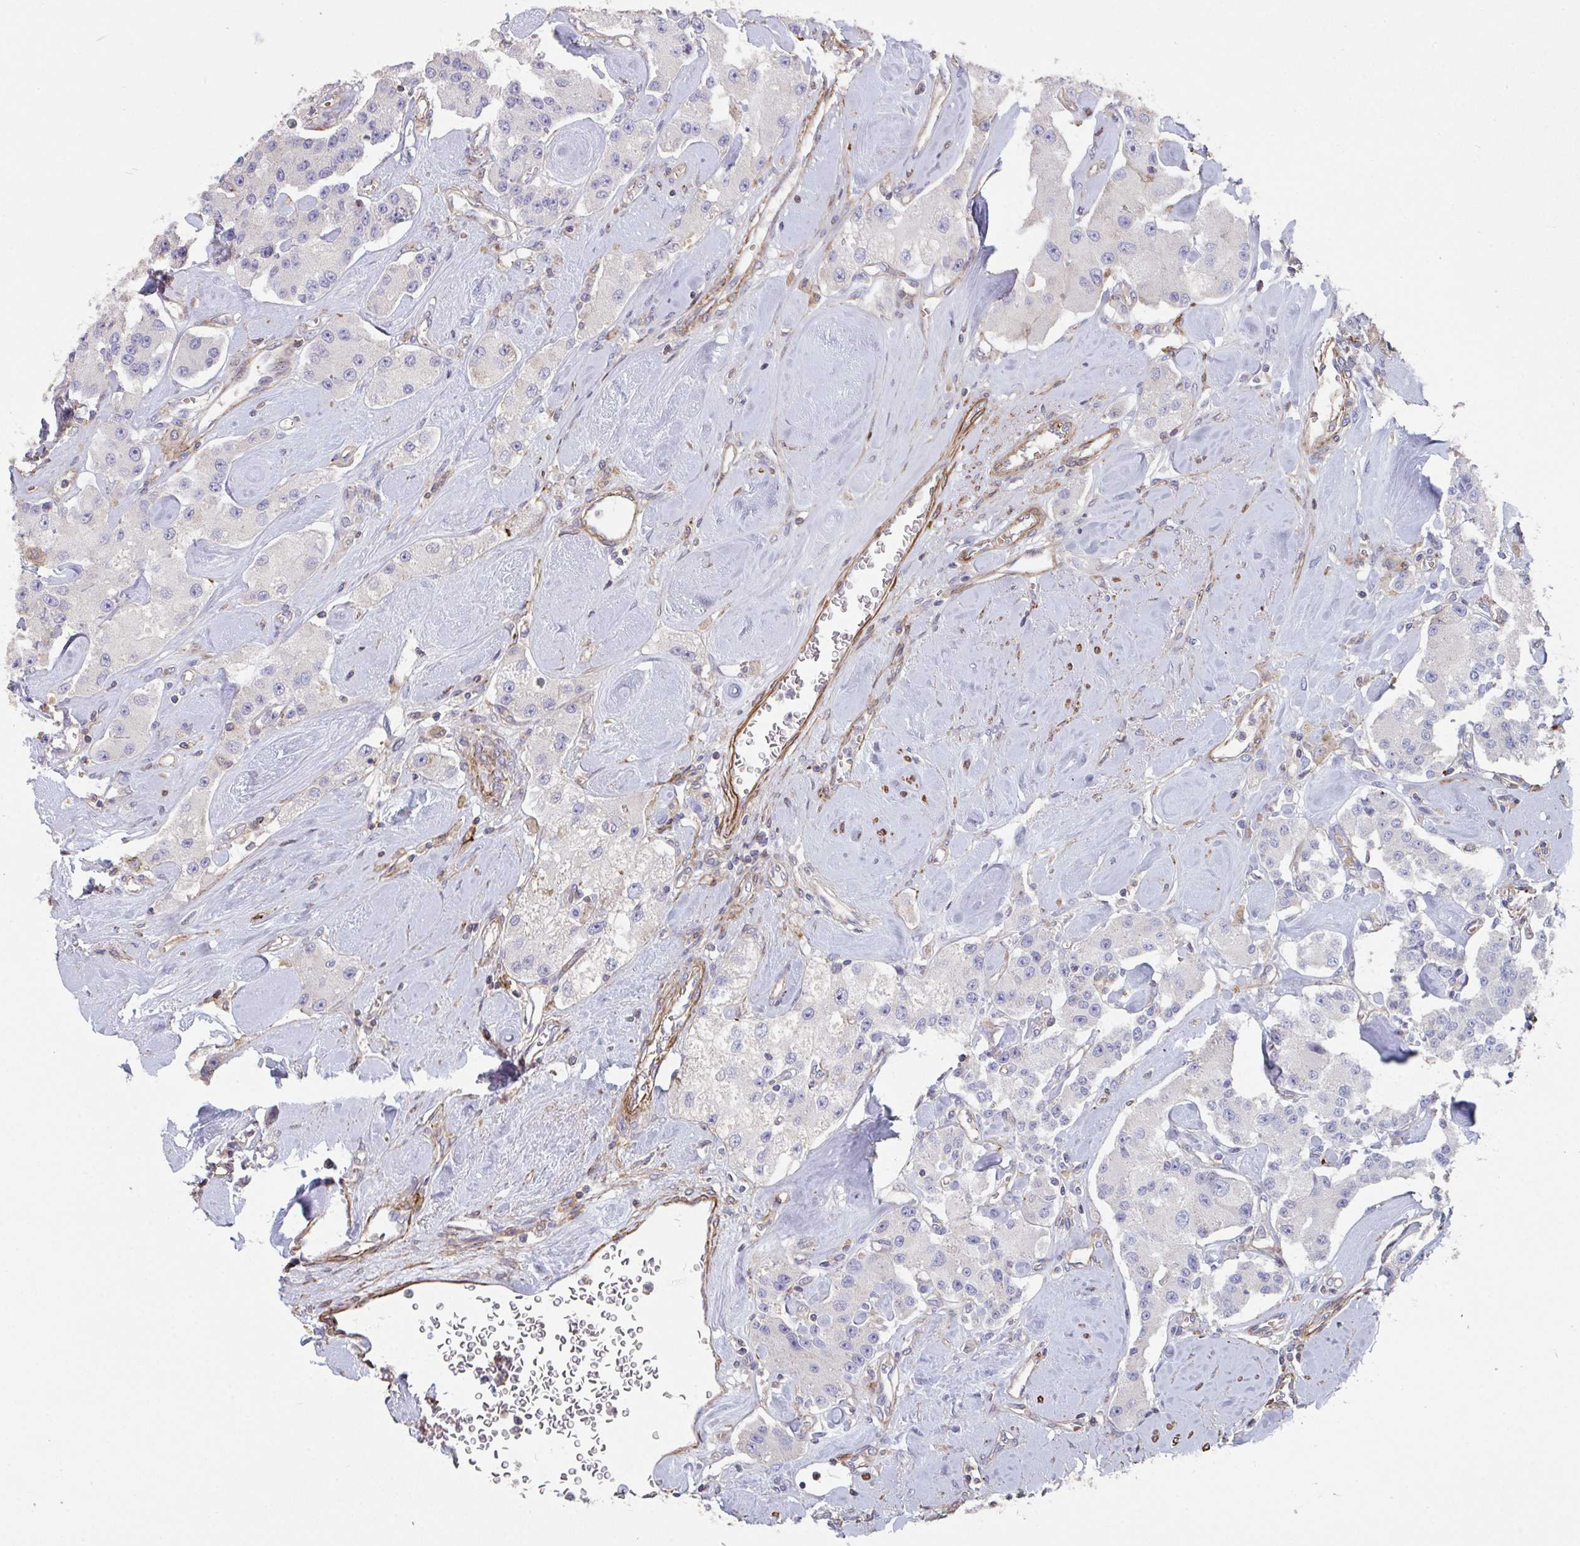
{"staining": {"intensity": "negative", "quantity": "none", "location": "none"}, "tissue": "carcinoid", "cell_type": "Tumor cells", "image_type": "cancer", "snomed": [{"axis": "morphology", "description": "Carcinoid, malignant, NOS"}, {"axis": "topography", "description": "Pancreas"}], "caption": "Photomicrograph shows no significant protein staining in tumor cells of carcinoid.", "gene": "FZD2", "patient": {"sex": "male", "age": 41}}